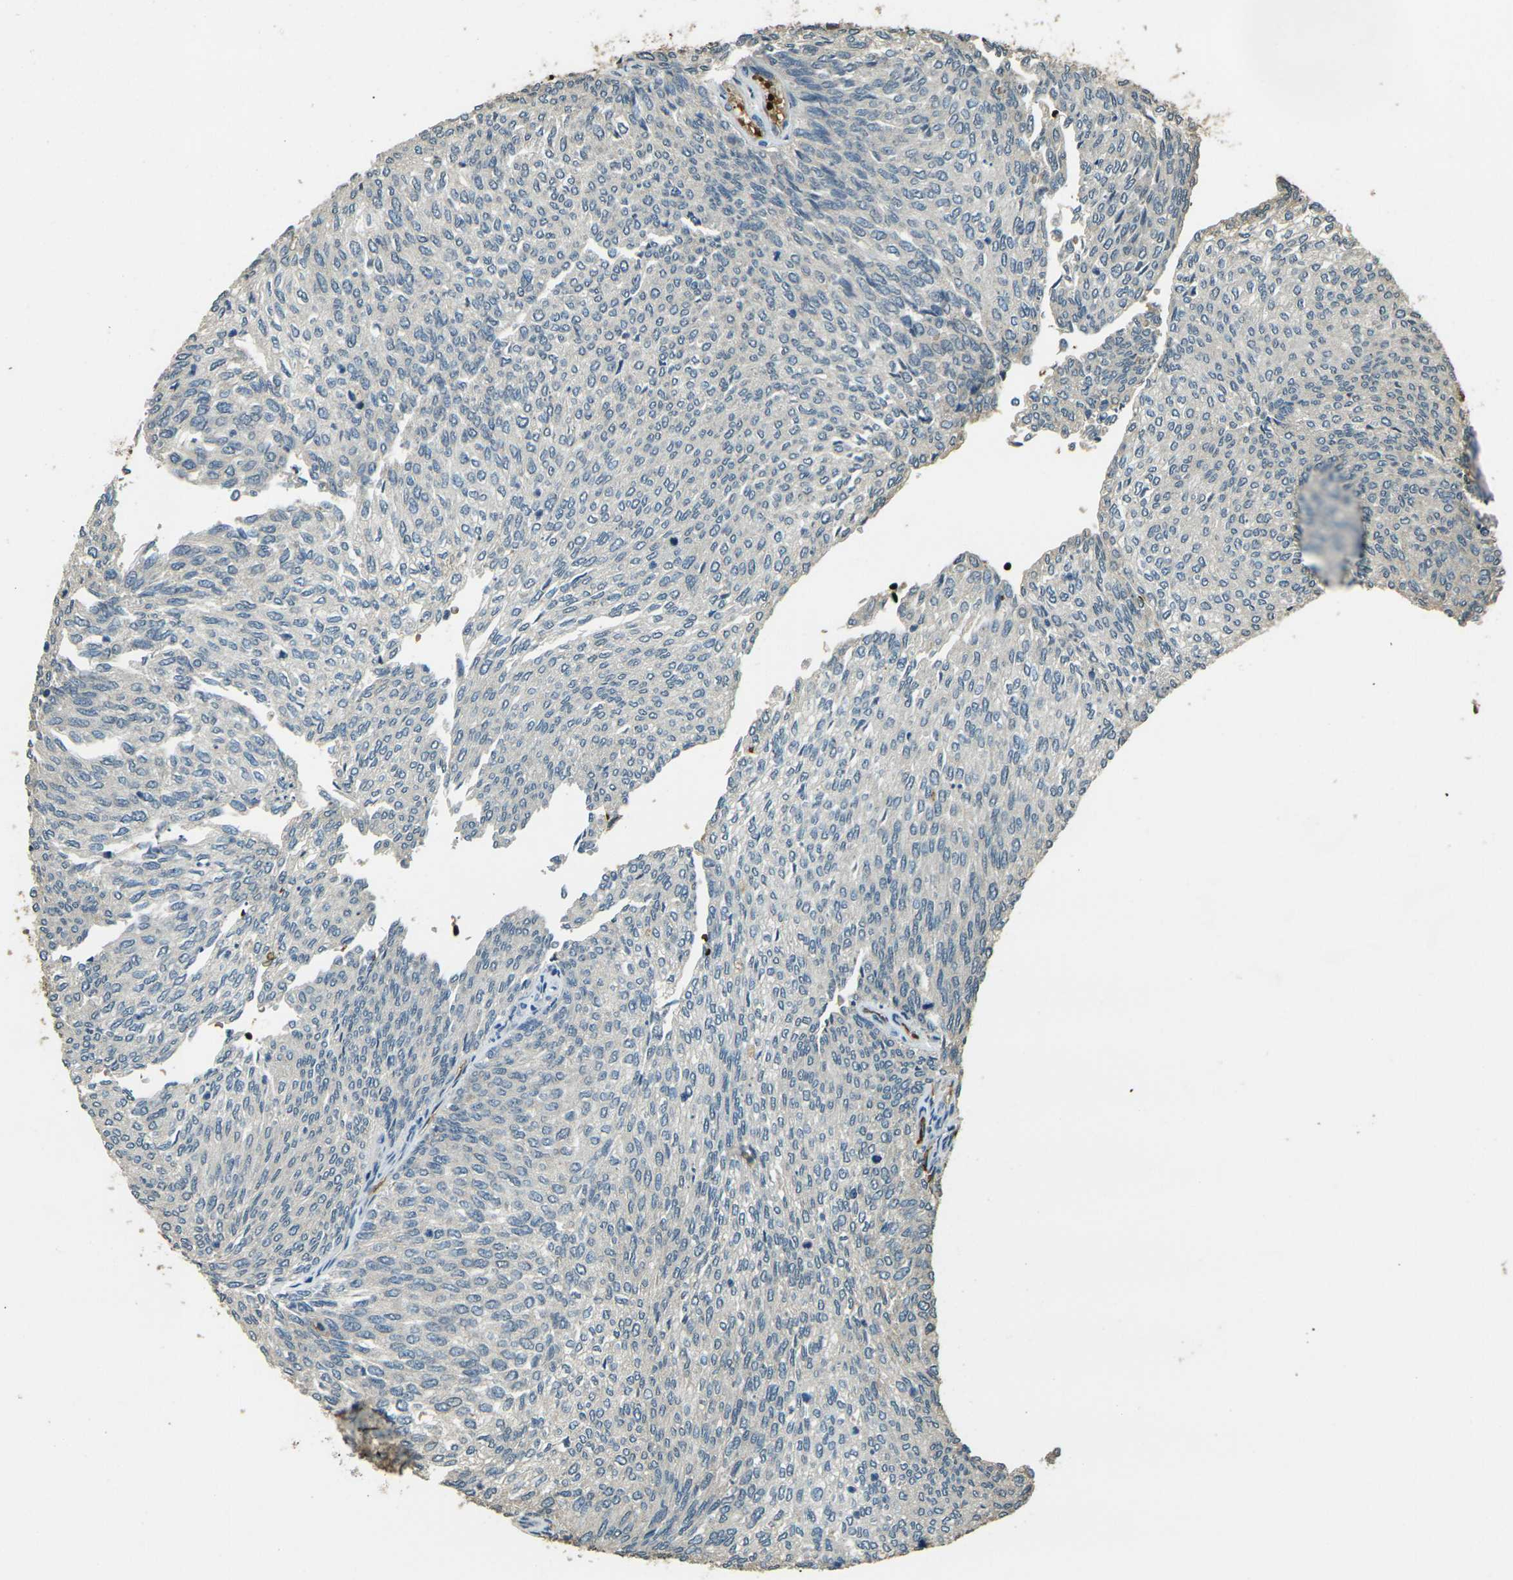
{"staining": {"intensity": "negative", "quantity": "none", "location": "none"}, "tissue": "urothelial cancer", "cell_type": "Tumor cells", "image_type": "cancer", "snomed": [{"axis": "morphology", "description": "Urothelial carcinoma, Low grade"}, {"axis": "topography", "description": "Urinary bladder"}], "caption": "IHC photomicrograph of neoplastic tissue: urothelial cancer stained with DAB (3,3'-diaminobenzidine) reveals no significant protein staining in tumor cells.", "gene": "TOR1A", "patient": {"sex": "female", "age": 79}}